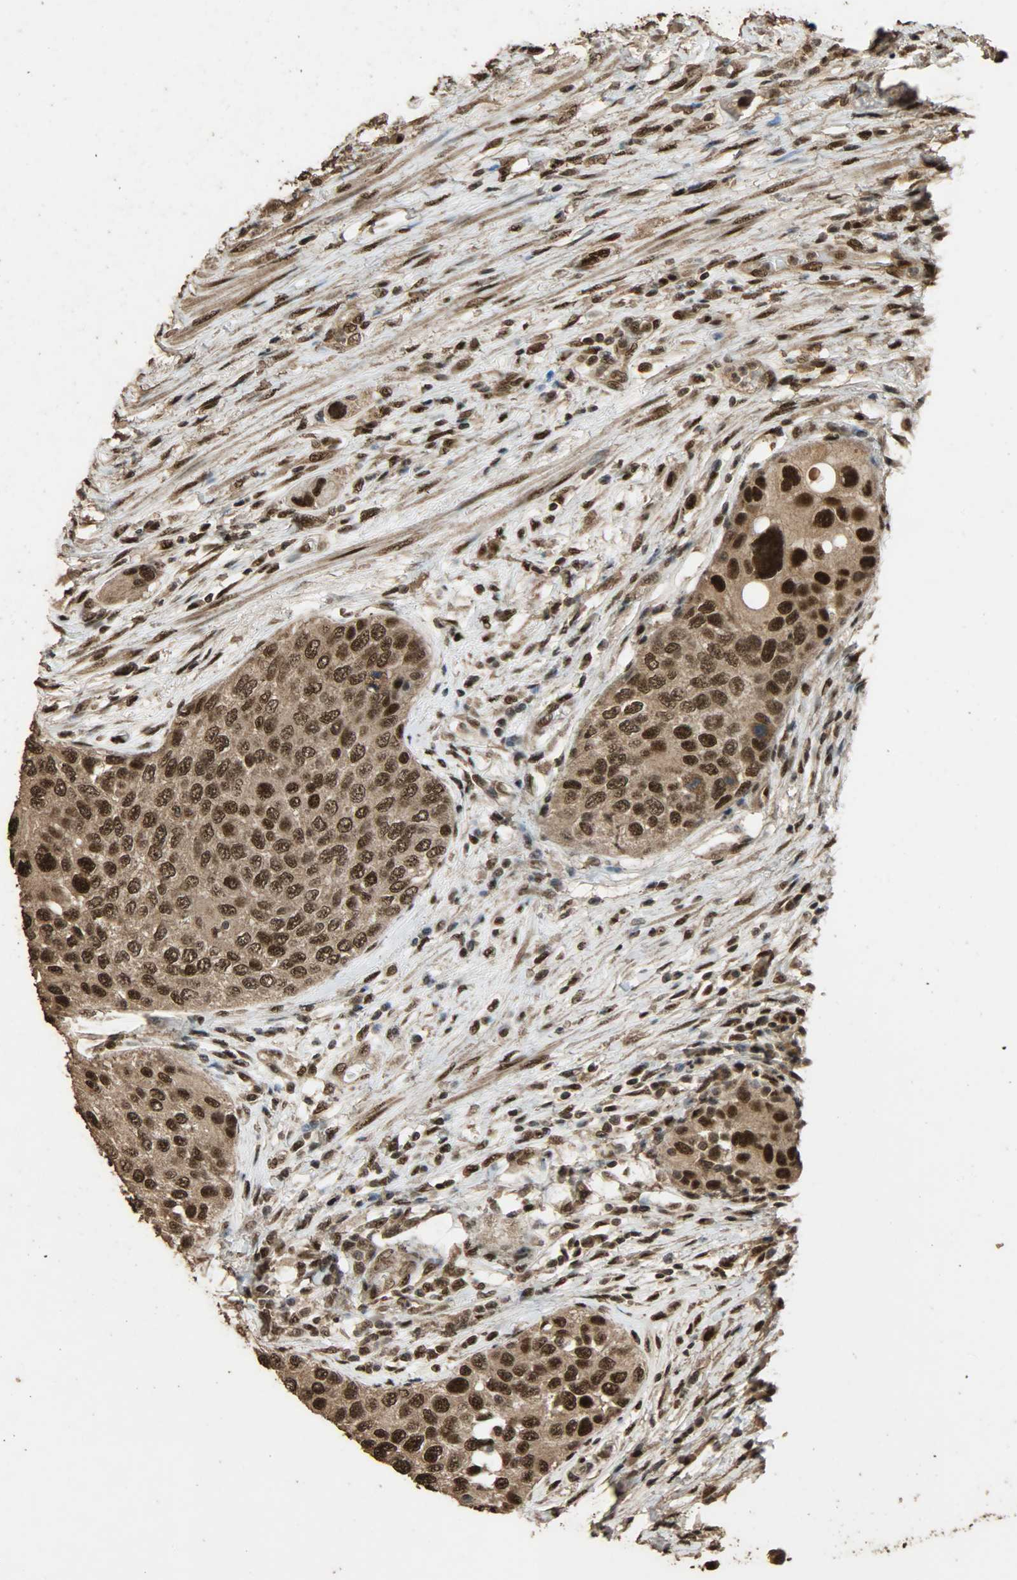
{"staining": {"intensity": "strong", "quantity": ">75%", "location": "cytoplasmic/membranous,nuclear"}, "tissue": "urothelial cancer", "cell_type": "Tumor cells", "image_type": "cancer", "snomed": [{"axis": "morphology", "description": "Urothelial carcinoma, High grade"}, {"axis": "topography", "description": "Urinary bladder"}], "caption": "Urothelial carcinoma (high-grade) stained for a protein shows strong cytoplasmic/membranous and nuclear positivity in tumor cells. (brown staining indicates protein expression, while blue staining denotes nuclei).", "gene": "CCNT2", "patient": {"sex": "female", "age": 56}}